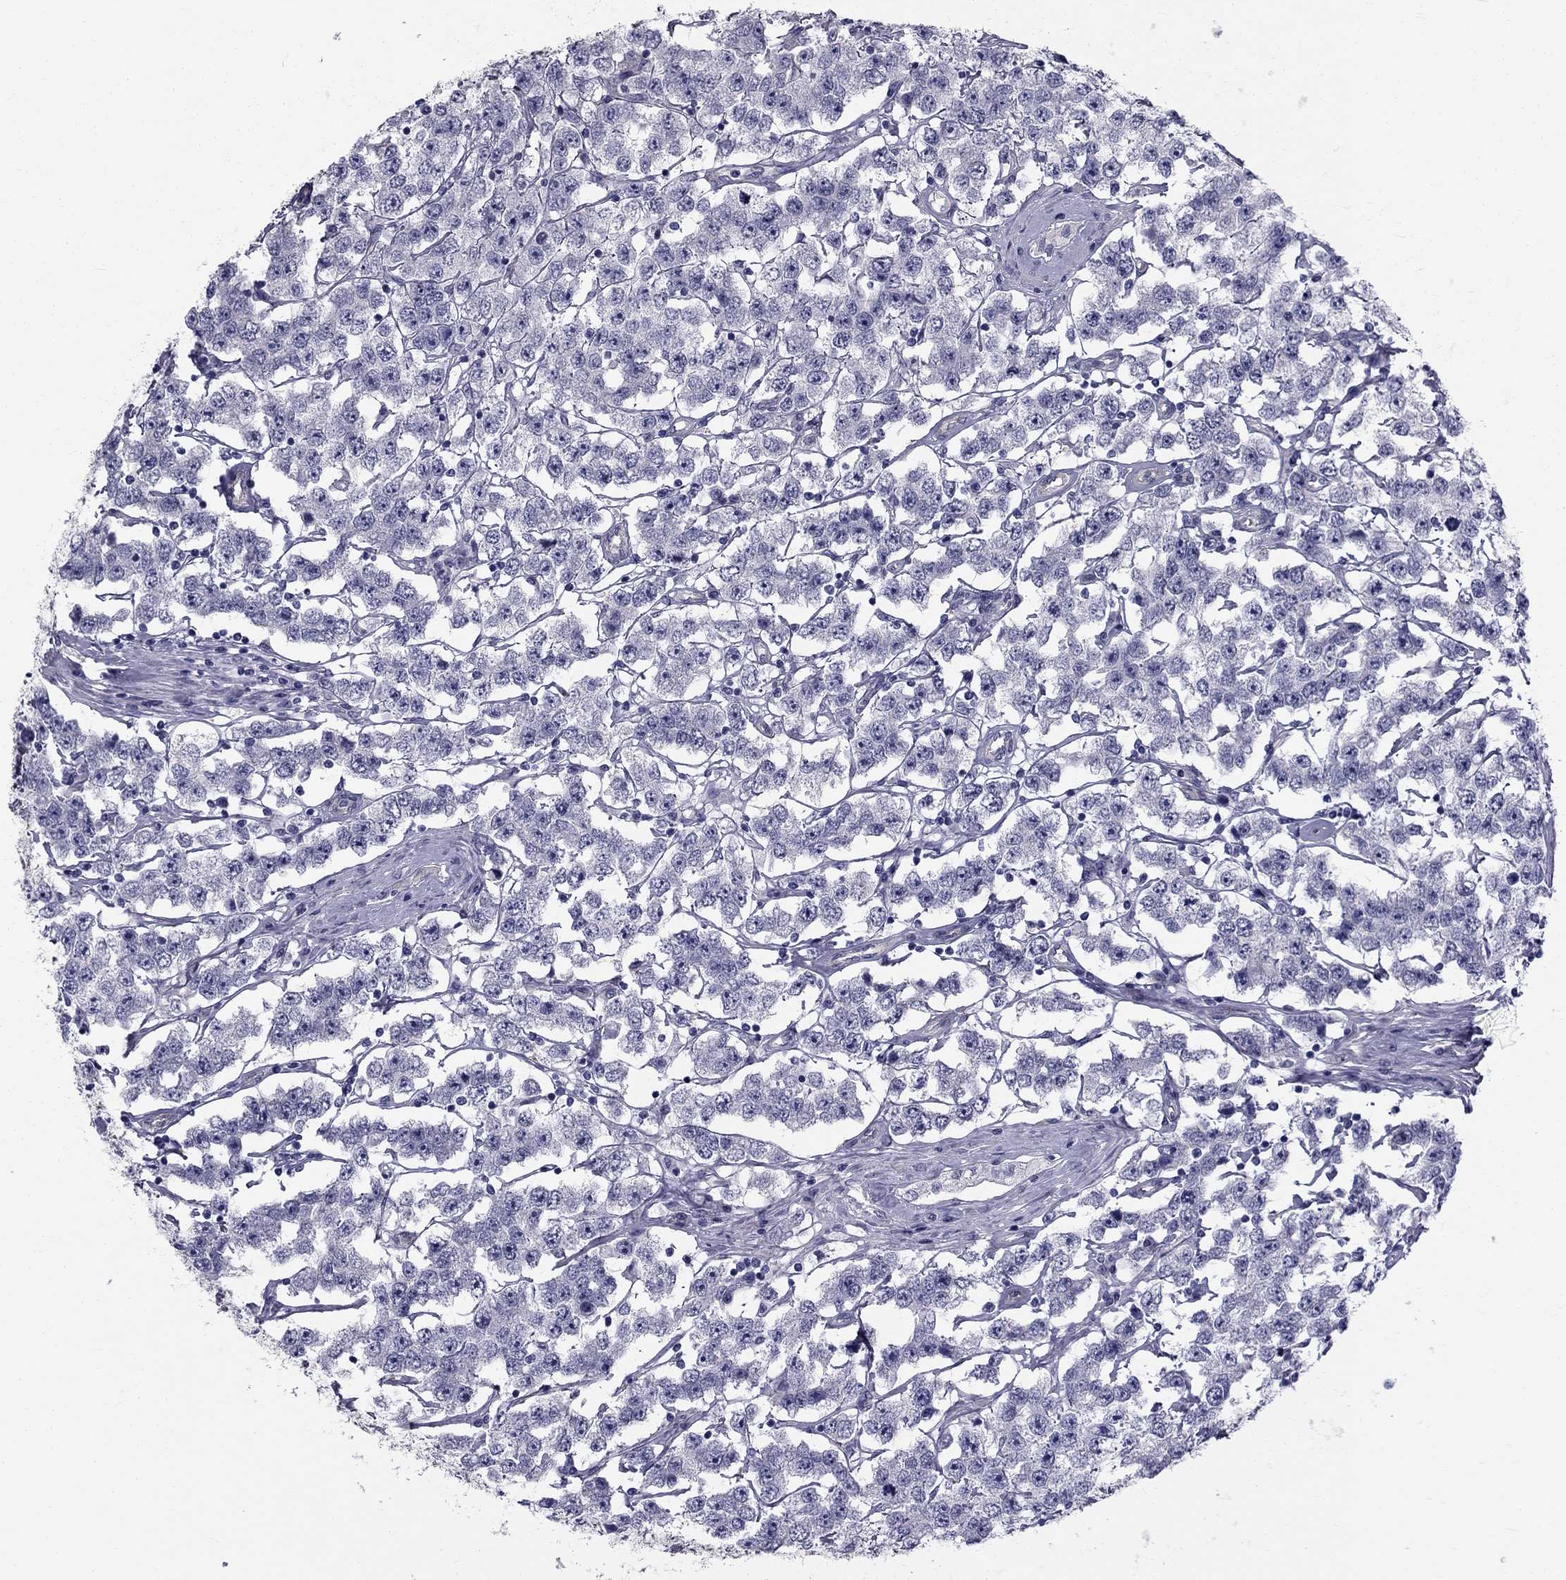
{"staining": {"intensity": "negative", "quantity": "none", "location": "none"}, "tissue": "testis cancer", "cell_type": "Tumor cells", "image_type": "cancer", "snomed": [{"axis": "morphology", "description": "Seminoma, NOS"}, {"axis": "topography", "description": "Testis"}], "caption": "A high-resolution histopathology image shows IHC staining of testis cancer, which shows no significant expression in tumor cells.", "gene": "CCDC40", "patient": {"sex": "male", "age": 52}}